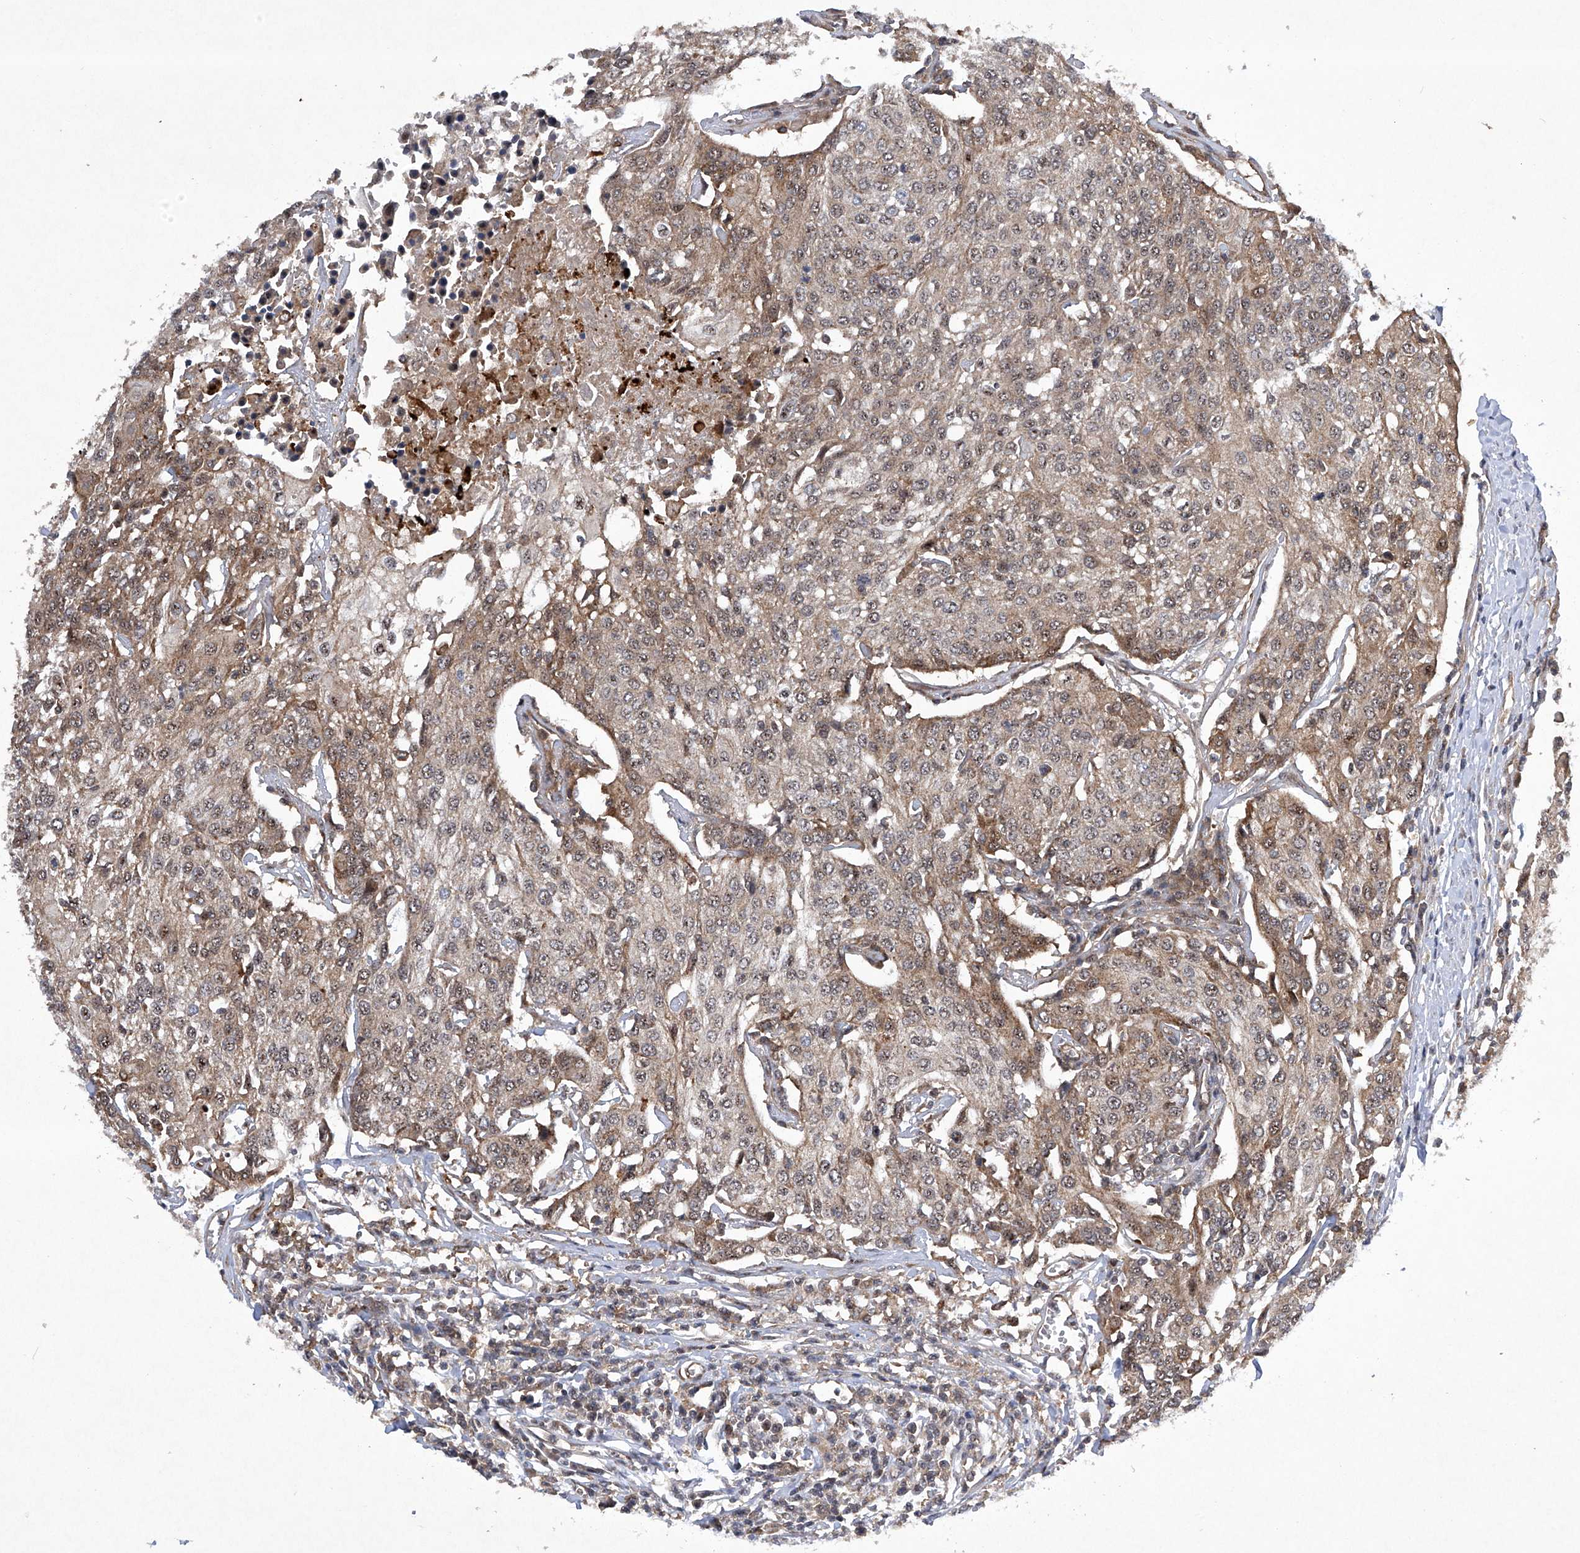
{"staining": {"intensity": "weak", "quantity": "25%-75%", "location": "cytoplasmic/membranous,nuclear"}, "tissue": "urothelial cancer", "cell_type": "Tumor cells", "image_type": "cancer", "snomed": [{"axis": "morphology", "description": "Urothelial carcinoma, High grade"}, {"axis": "topography", "description": "Urinary bladder"}], "caption": "Immunohistochemical staining of urothelial carcinoma (high-grade) exhibits low levels of weak cytoplasmic/membranous and nuclear positivity in about 25%-75% of tumor cells.", "gene": "CISH", "patient": {"sex": "female", "age": 85}}